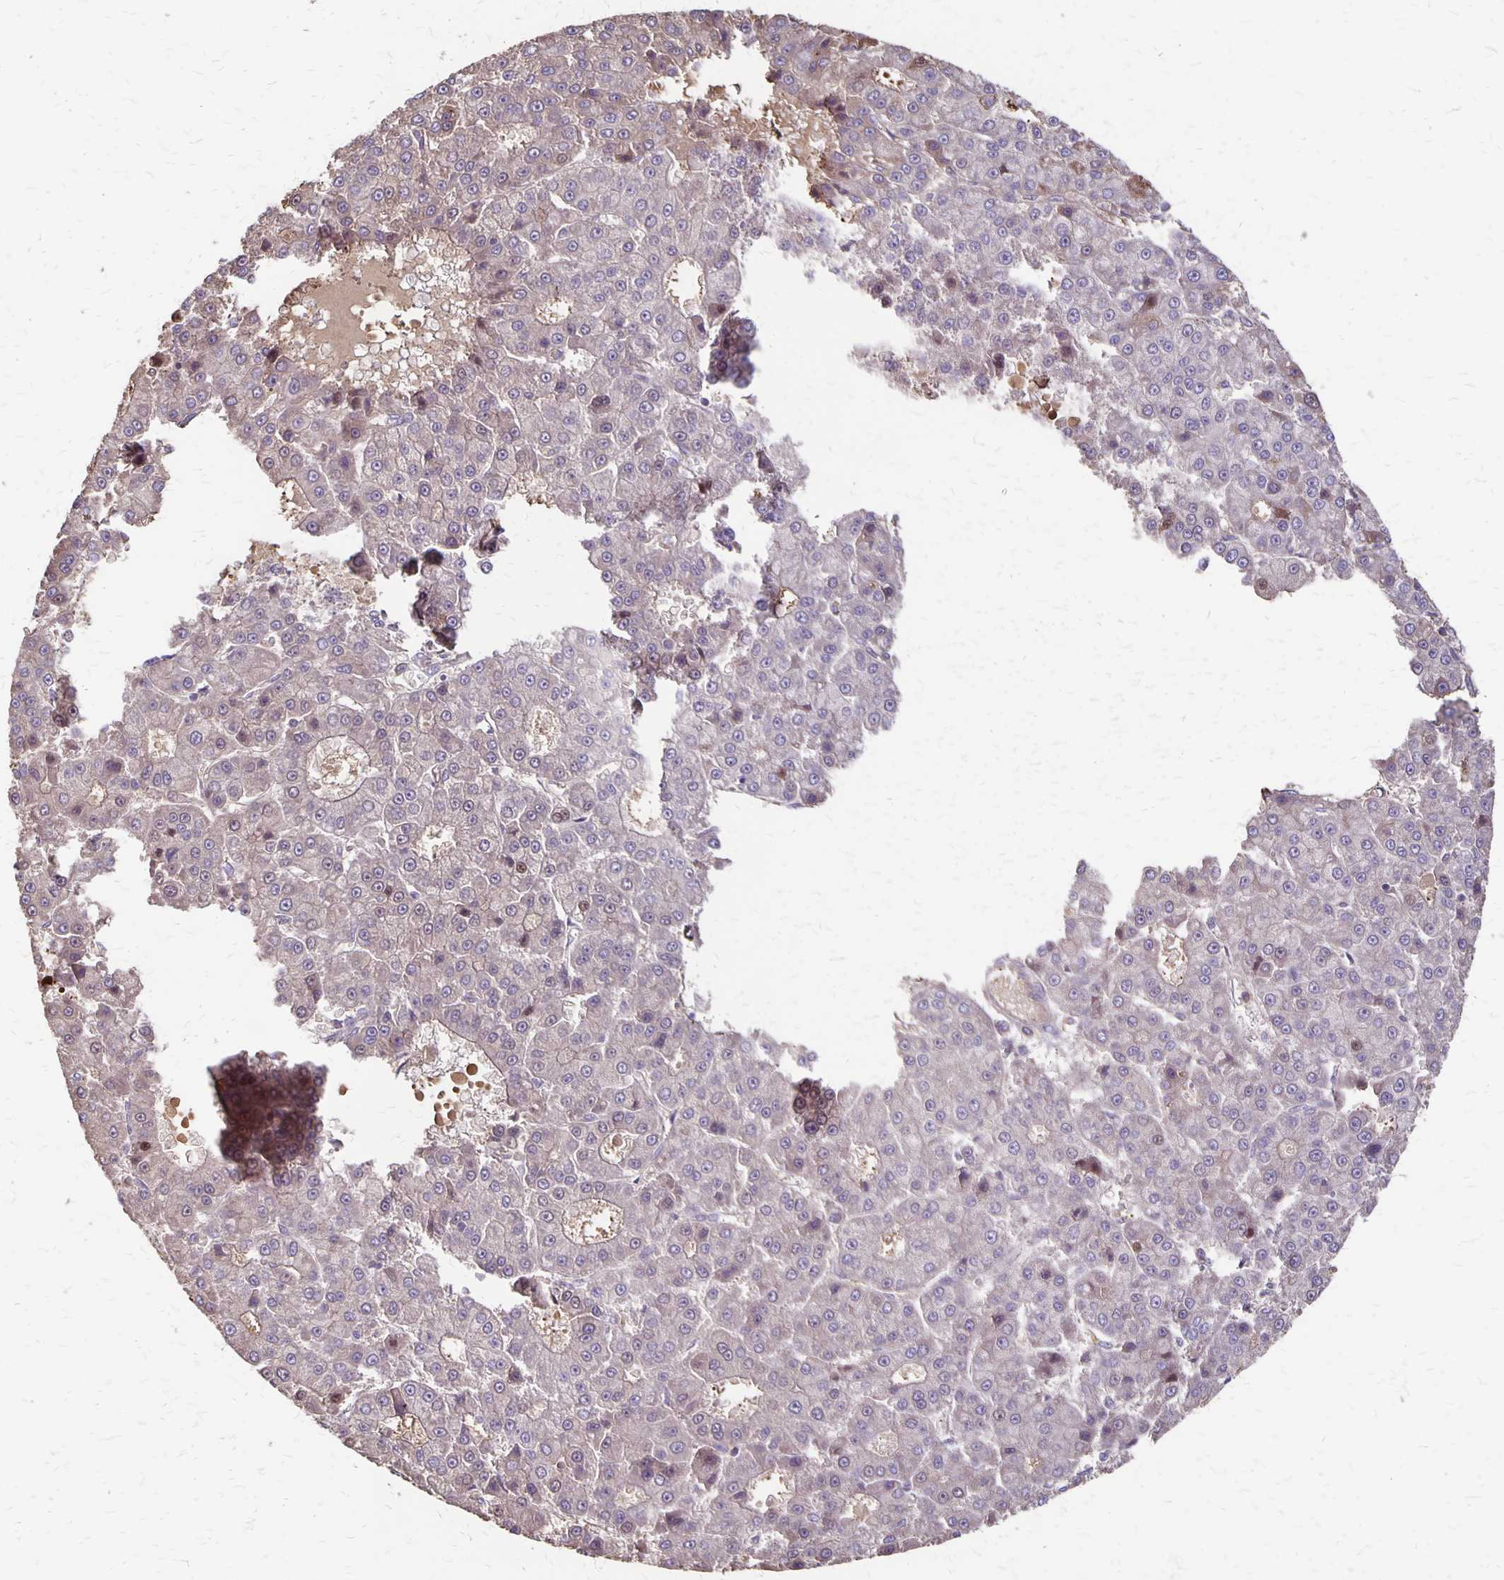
{"staining": {"intensity": "negative", "quantity": "none", "location": "none"}, "tissue": "liver cancer", "cell_type": "Tumor cells", "image_type": "cancer", "snomed": [{"axis": "morphology", "description": "Carcinoma, Hepatocellular, NOS"}, {"axis": "topography", "description": "Liver"}], "caption": "An image of hepatocellular carcinoma (liver) stained for a protein demonstrates no brown staining in tumor cells.", "gene": "PROM2", "patient": {"sex": "male", "age": 70}}